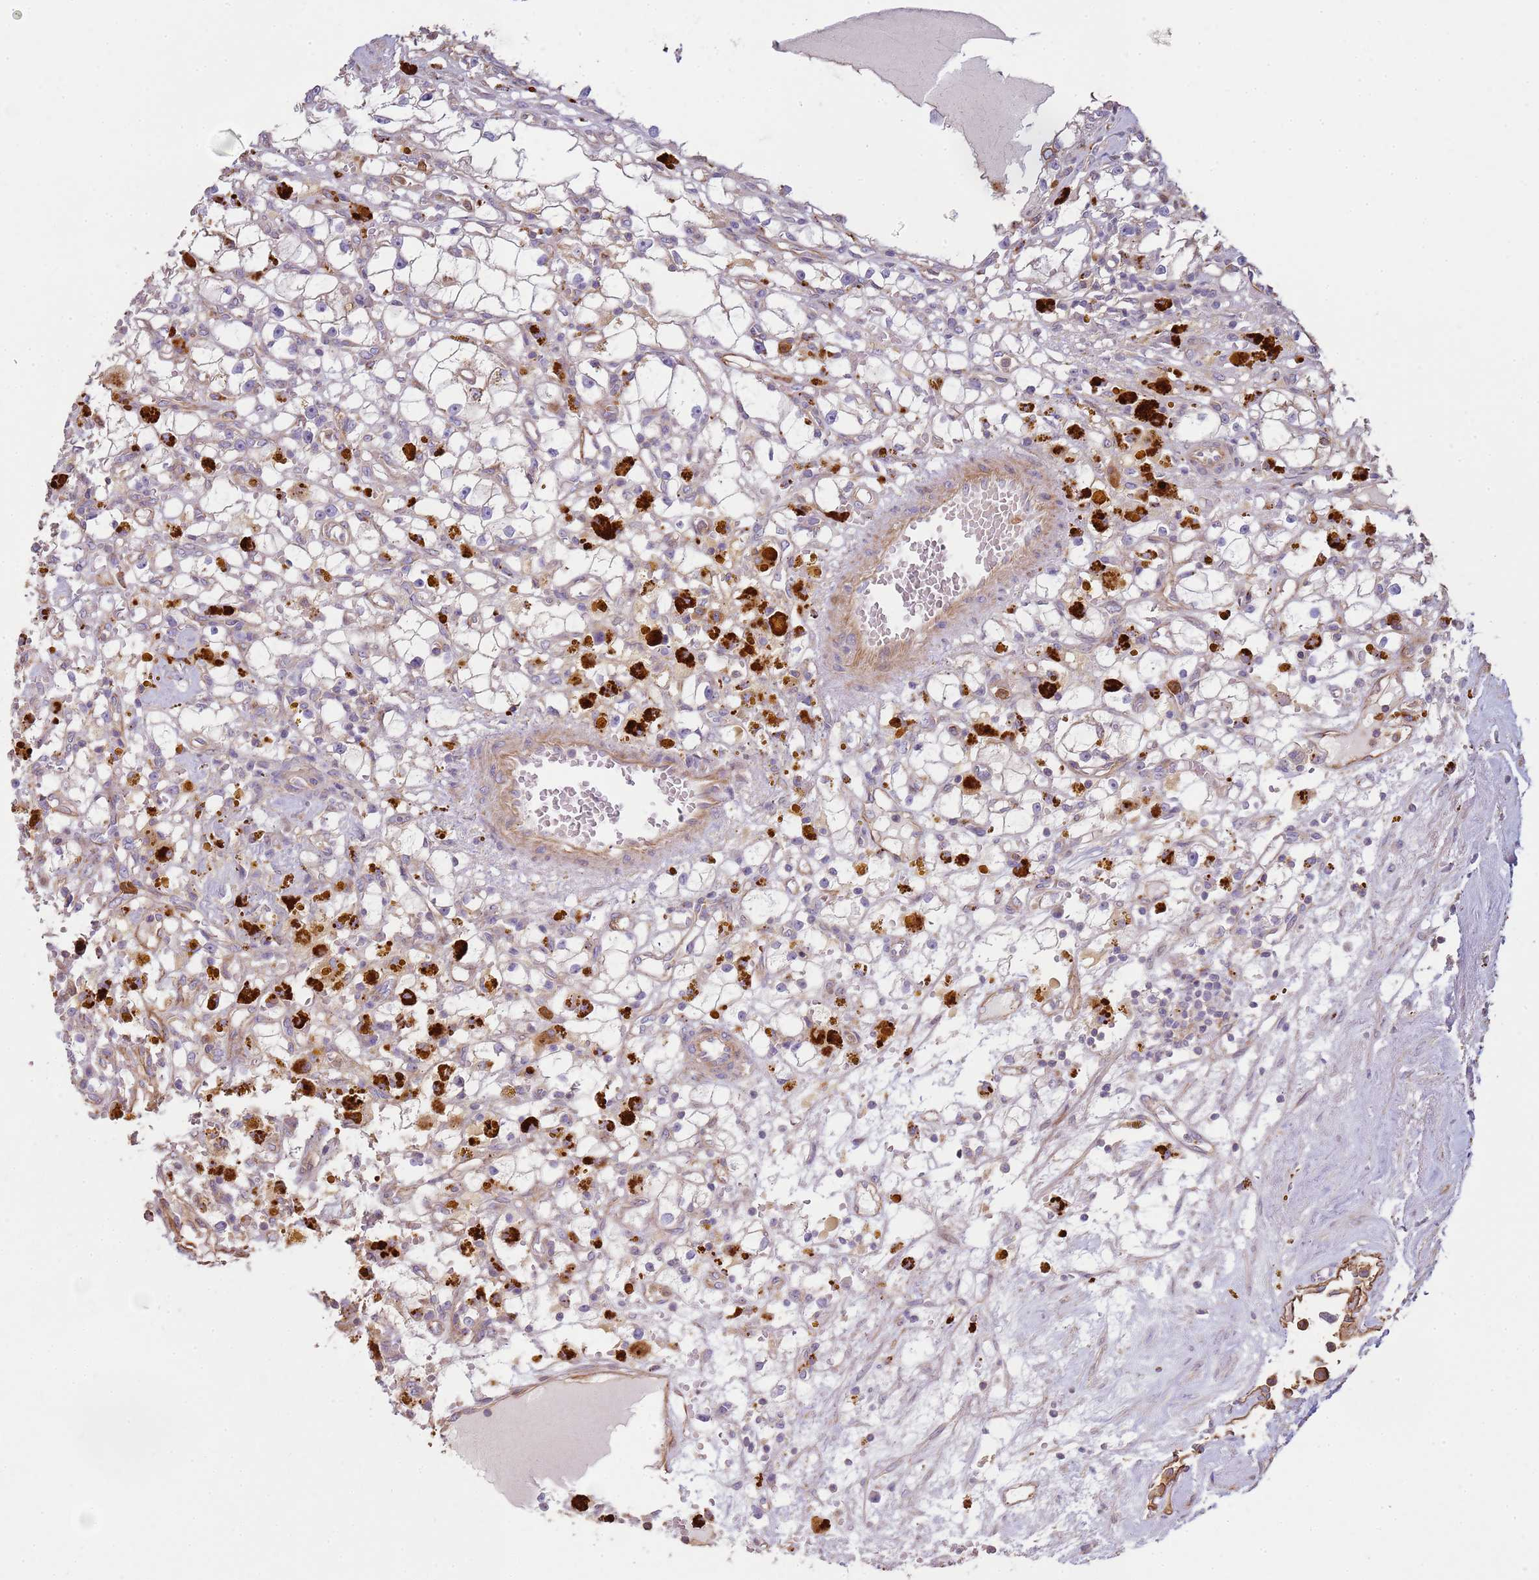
{"staining": {"intensity": "negative", "quantity": "none", "location": "none"}, "tissue": "renal cancer", "cell_type": "Tumor cells", "image_type": "cancer", "snomed": [{"axis": "morphology", "description": "Adenocarcinoma, NOS"}, {"axis": "topography", "description": "Kidney"}], "caption": "There is no significant expression in tumor cells of renal cancer.", "gene": "NDUFAF4", "patient": {"sex": "male", "age": 56}}